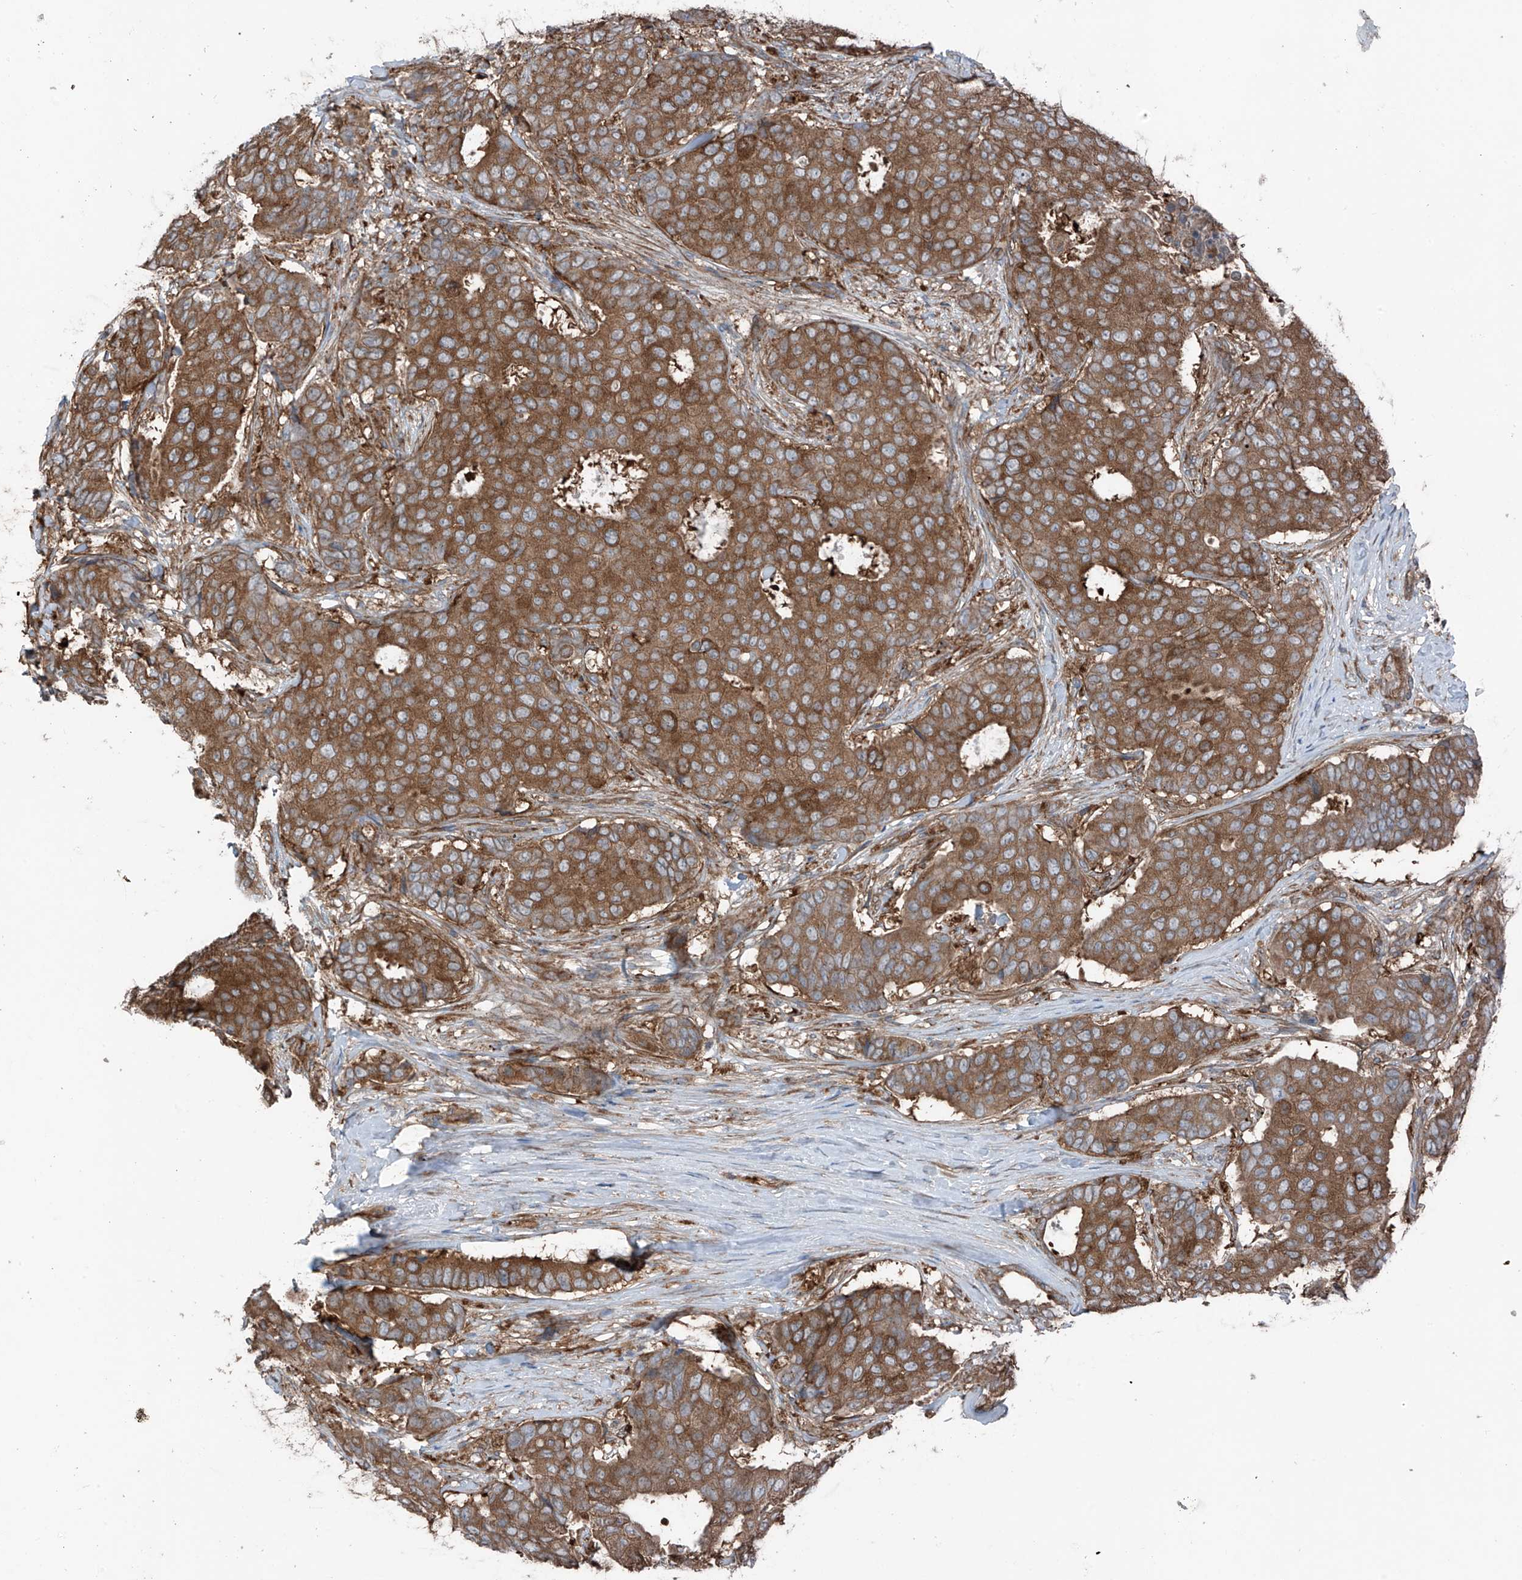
{"staining": {"intensity": "moderate", "quantity": ">75%", "location": "cytoplasmic/membranous"}, "tissue": "breast cancer", "cell_type": "Tumor cells", "image_type": "cancer", "snomed": [{"axis": "morphology", "description": "Duct carcinoma"}, {"axis": "topography", "description": "Breast"}], "caption": "Breast cancer (infiltrating ductal carcinoma) stained with DAB (3,3'-diaminobenzidine) immunohistochemistry (IHC) demonstrates medium levels of moderate cytoplasmic/membranous expression in approximately >75% of tumor cells.", "gene": "TXNDC9", "patient": {"sex": "female", "age": 75}}